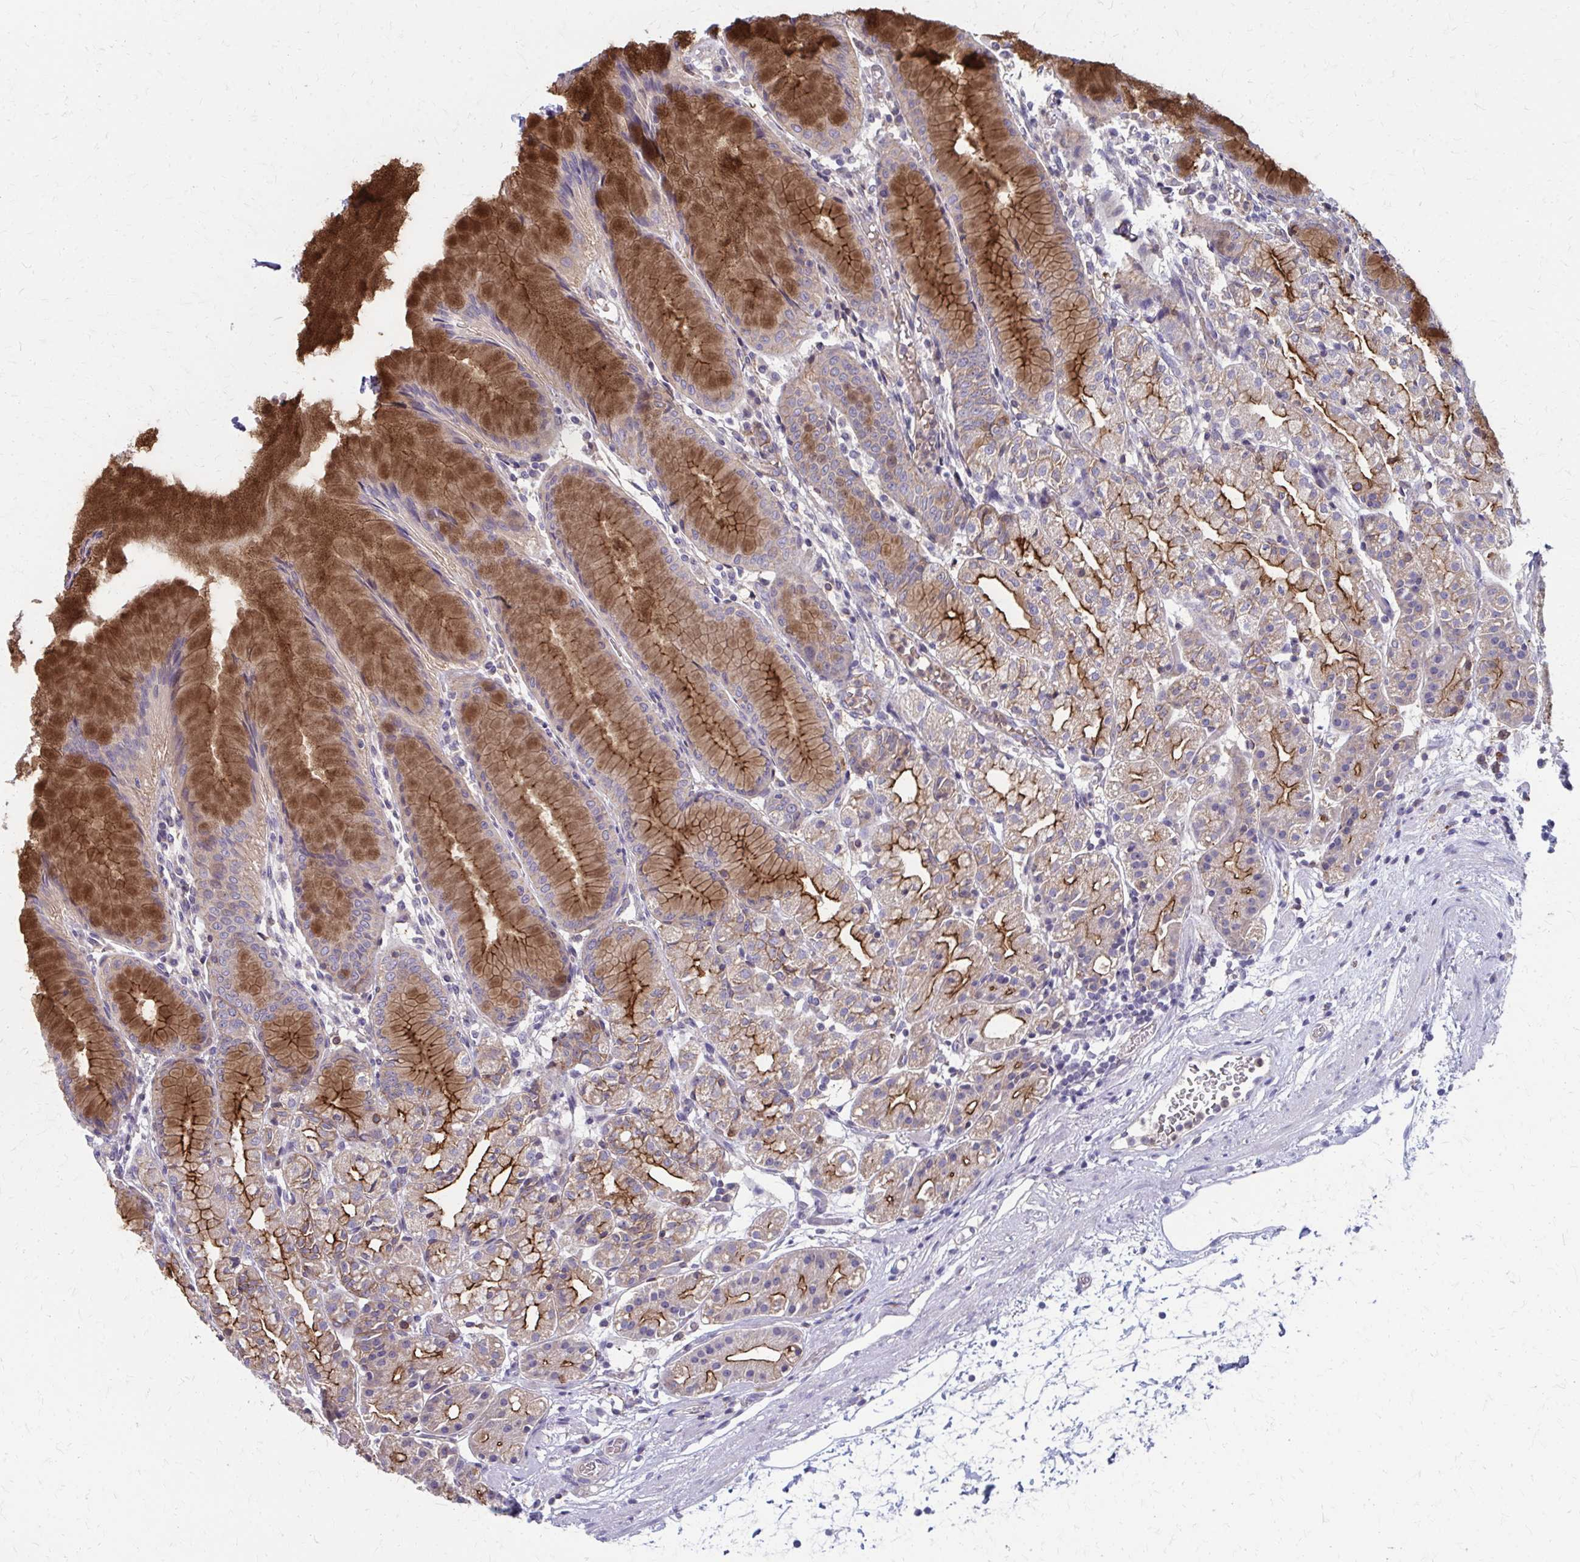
{"staining": {"intensity": "strong", "quantity": "25%-75%", "location": "cytoplasmic/membranous"}, "tissue": "stomach", "cell_type": "Glandular cells", "image_type": "normal", "snomed": [{"axis": "morphology", "description": "Normal tissue, NOS"}, {"axis": "topography", "description": "Stomach"}], "caption": "Human stomach stained for a protein (brown) reveals strong cytoplasmic/membranous positive expression in about 25%-75% of glandular cells.", "gene": "MMP14", "patient": {"sex": "female", "age": 57}}